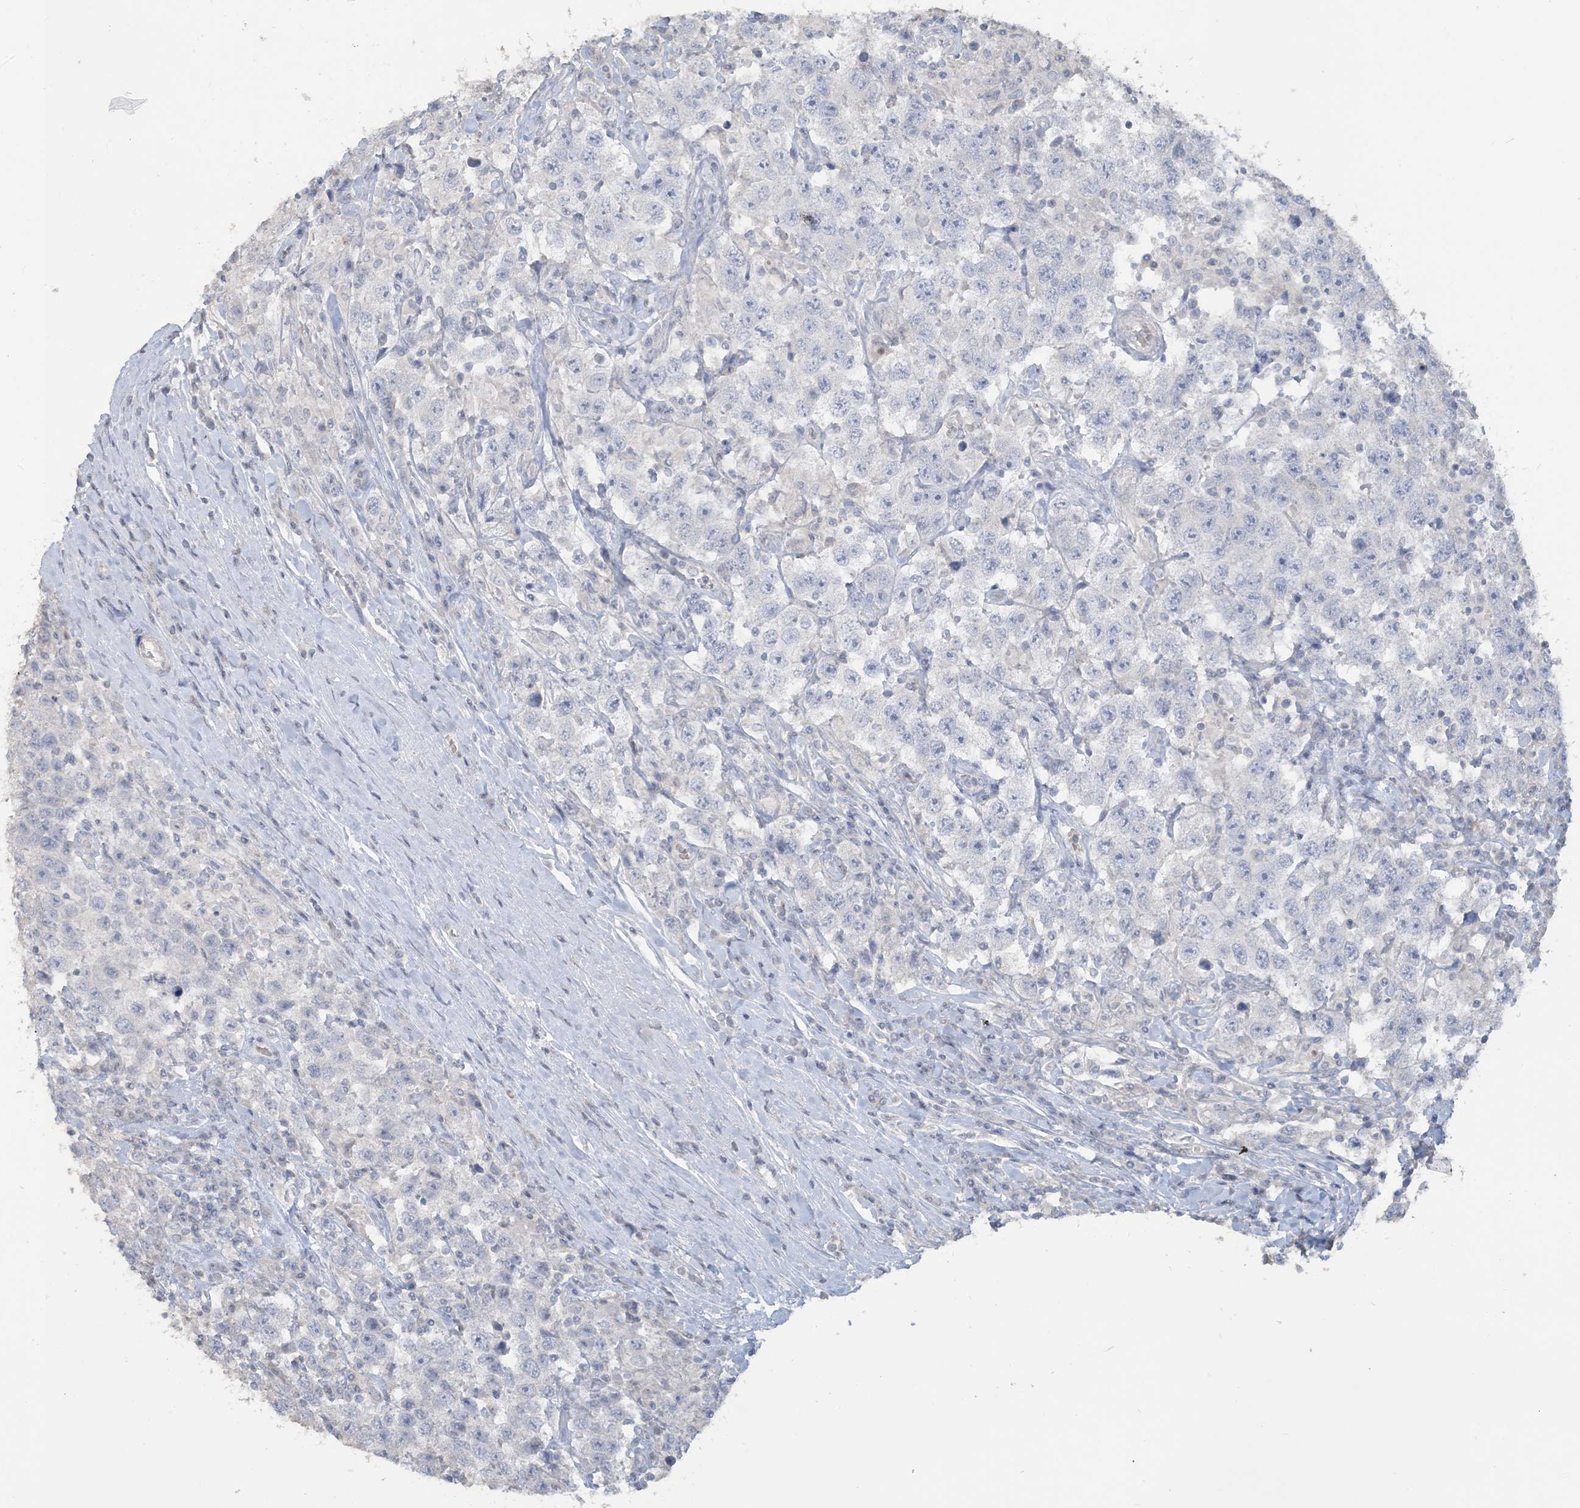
{"staining": {"intensity": "negative", "quantity": "none", "location": "none"}, "tissue": "testis cancer", "cell_type": "Tumor cells", "image_type": "cancer", "snomed": [{"axis": "morphology", "description": "Seminoma, NOS"}, {"axis": "topography", "description": "Testis"}], "caption": "Immunohistochemistry image of neoplastic tissue: human seminoma (testis) stained with DAB (3,3'-diaminobenzidine) exhibits no significant protein positivity in tumor cells.", "gene": "NPHS2", "patient": {"sex": "male", "age": 41}}